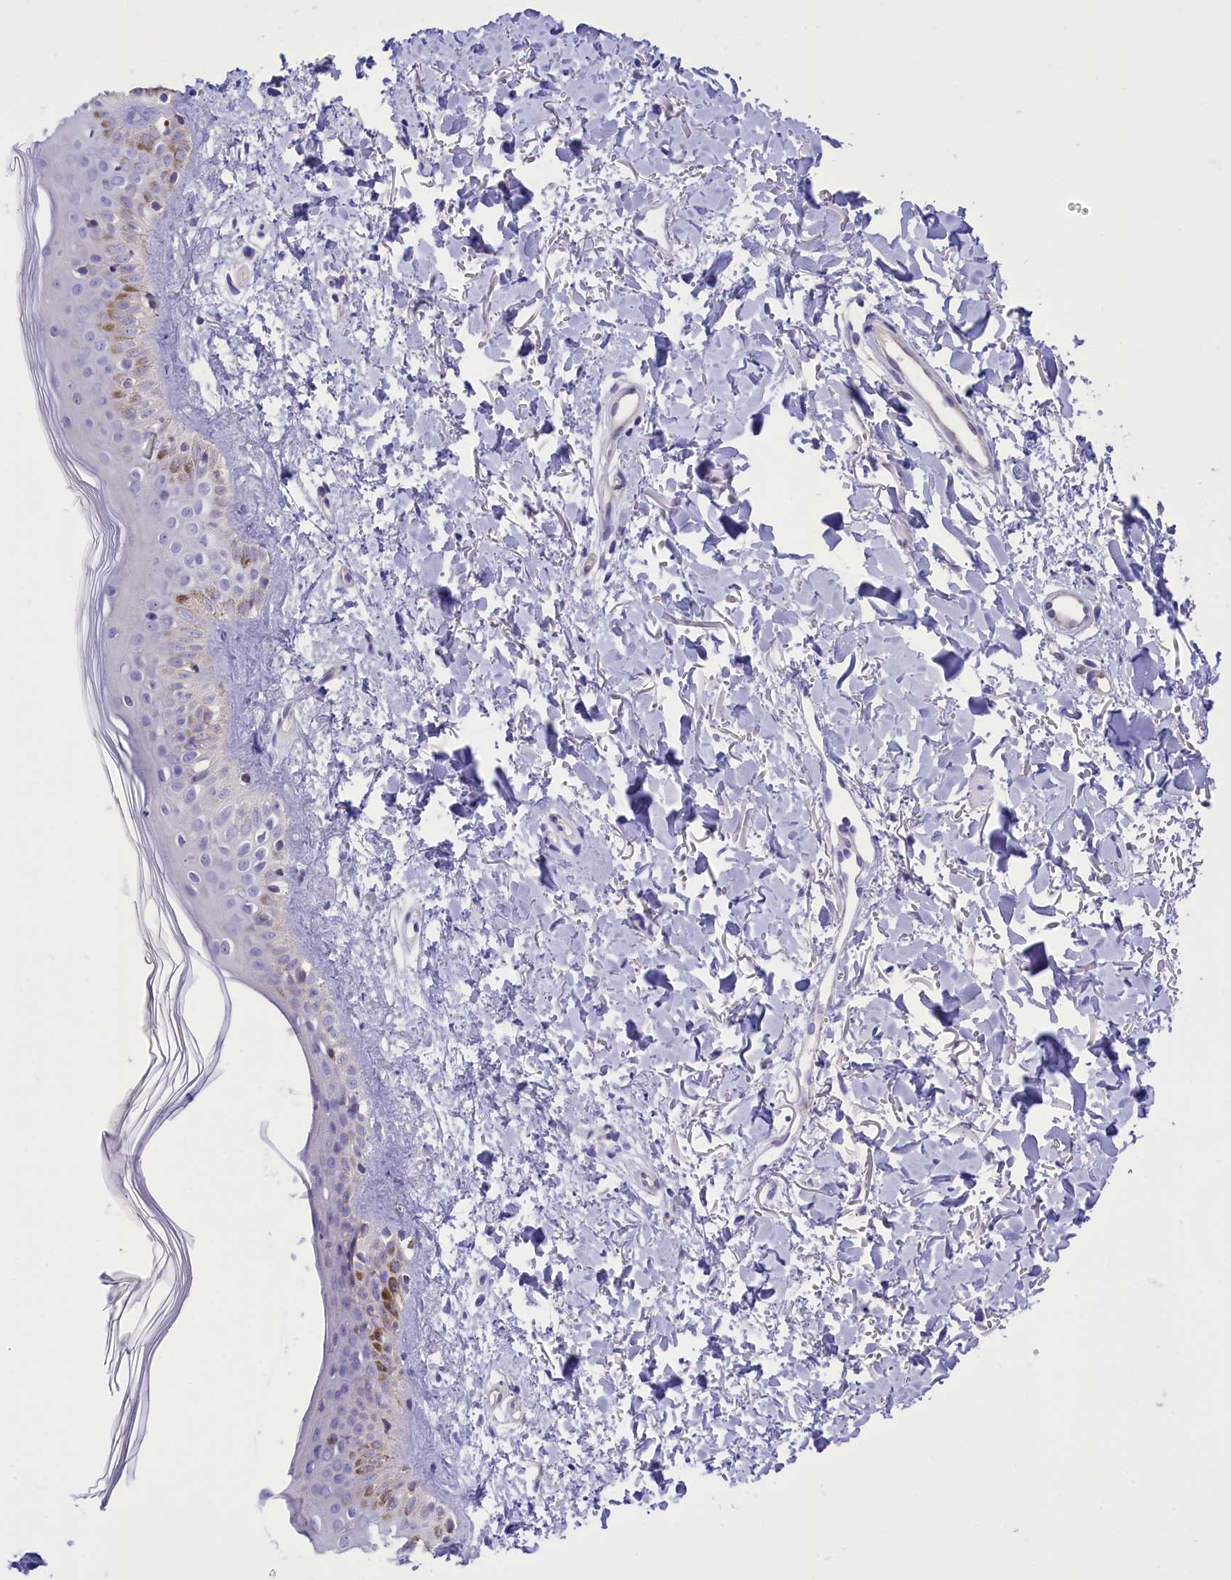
{"staining": {"intensity": "negative", "quantity": "none", "location": "none"}, "tissue": "skin", "cell_type": "Fibroblasts", "image_type": "normal", "snomed": [{"axis": "morphology", "description": "Normal tissue, NOS"}, {"axis": "topography", "description": "Skin"}], "caption": "The micrograph displays no significant expression in fibroblasts of skin.", "gene": "DCAF16", "patient": {"sex": "female", "age": 58}}